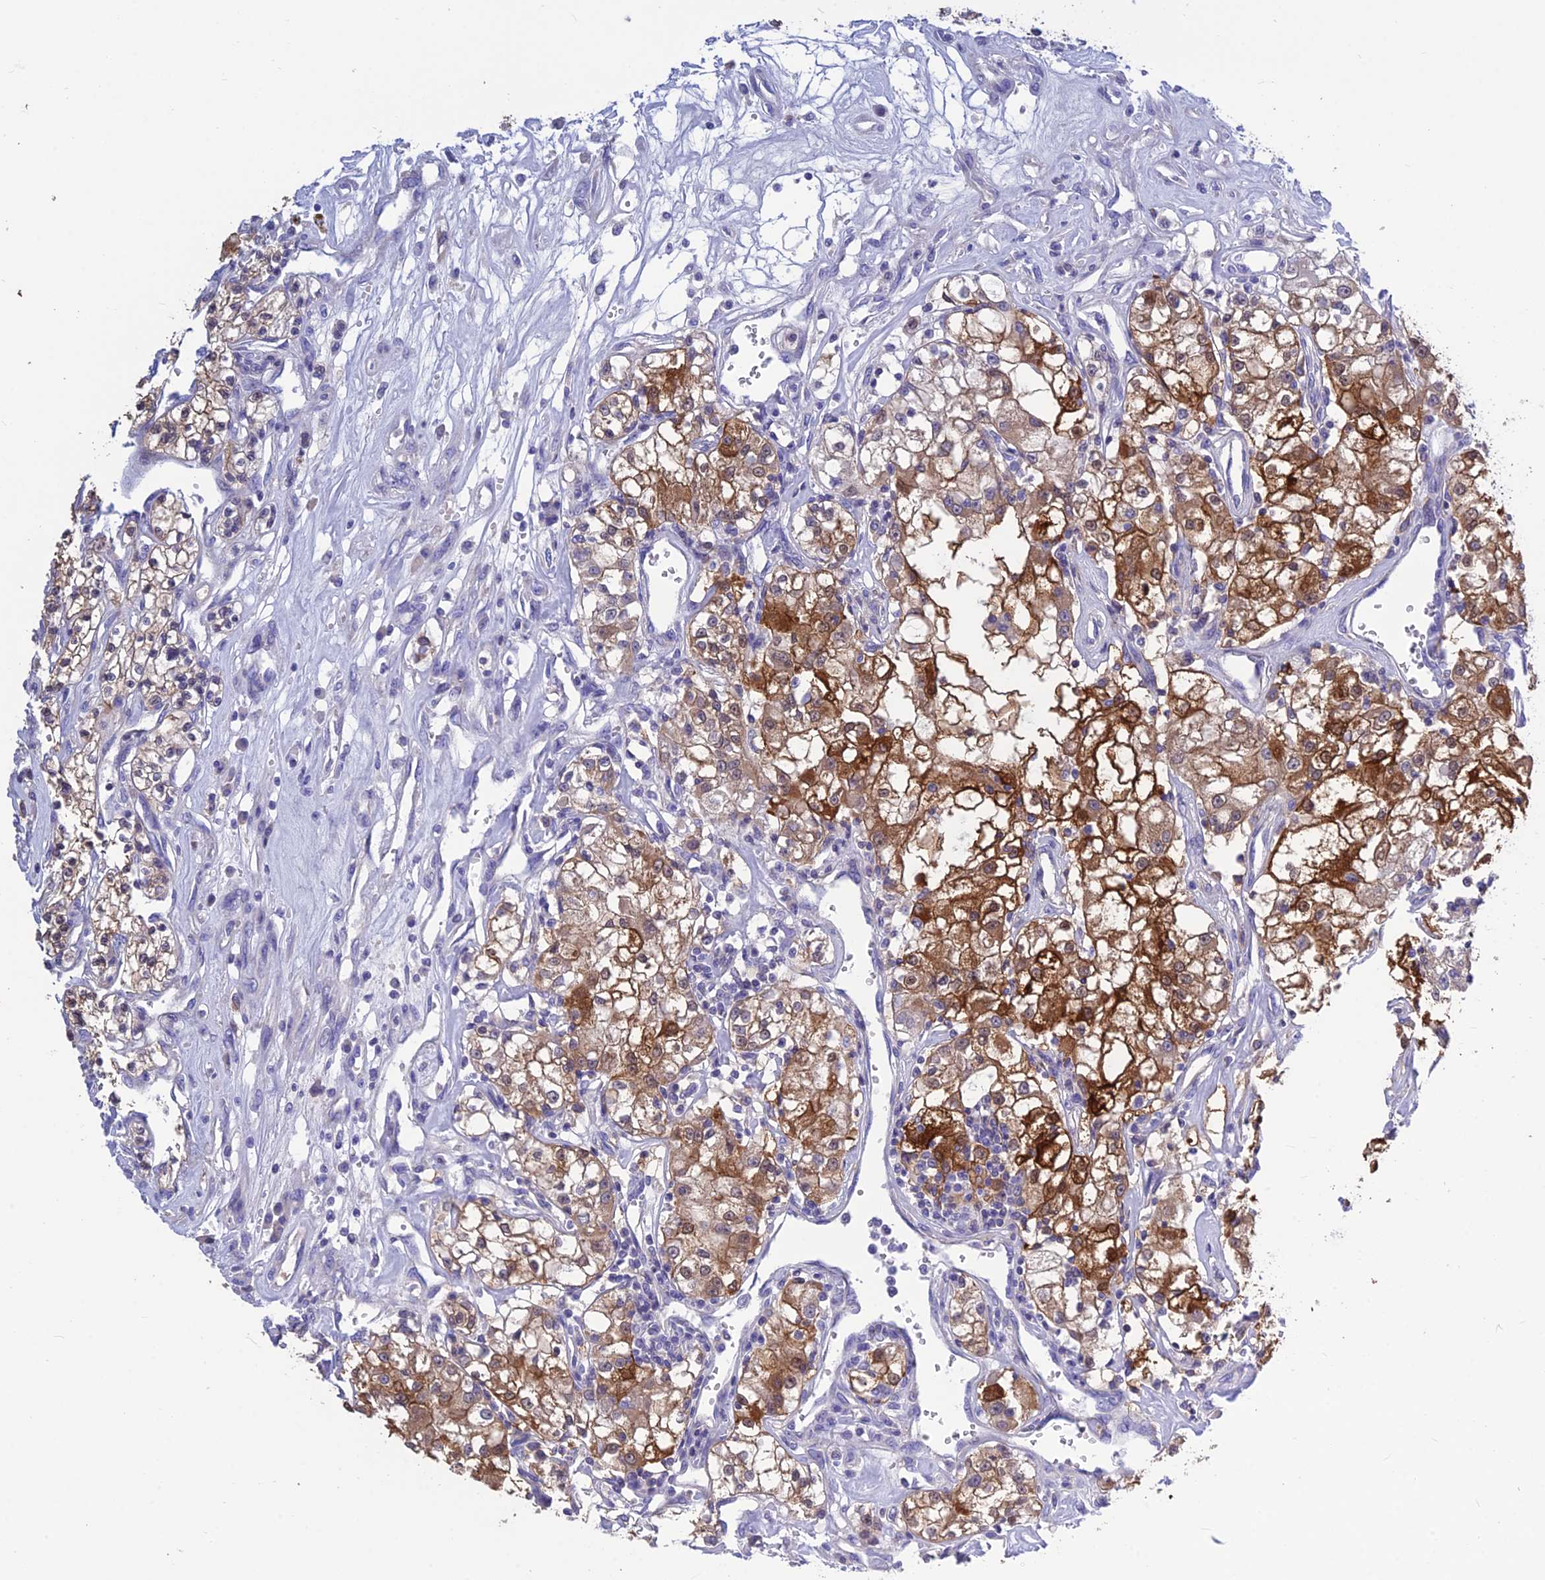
{"staining": {"intensity": "strong", "quantity": "25%-75%", "location": "cytoplasmic/membranous"}, "tissue": "renal cancer", "cell_type": "Tumor cells", "image_type": "cancer", "snomed": [{"axis": "morphology", "description": "Adenocarcinoma, NOS"}, {"axis": "topography", "description": "Kidney"}], "caption": "Tumor cells show strong cytoplasmic/membranous positivity in about 25%-75% of cells in adenocarcinoma (renal).", "gene": "BHMT2", "patient": {"sex": "female", "age": 59}}